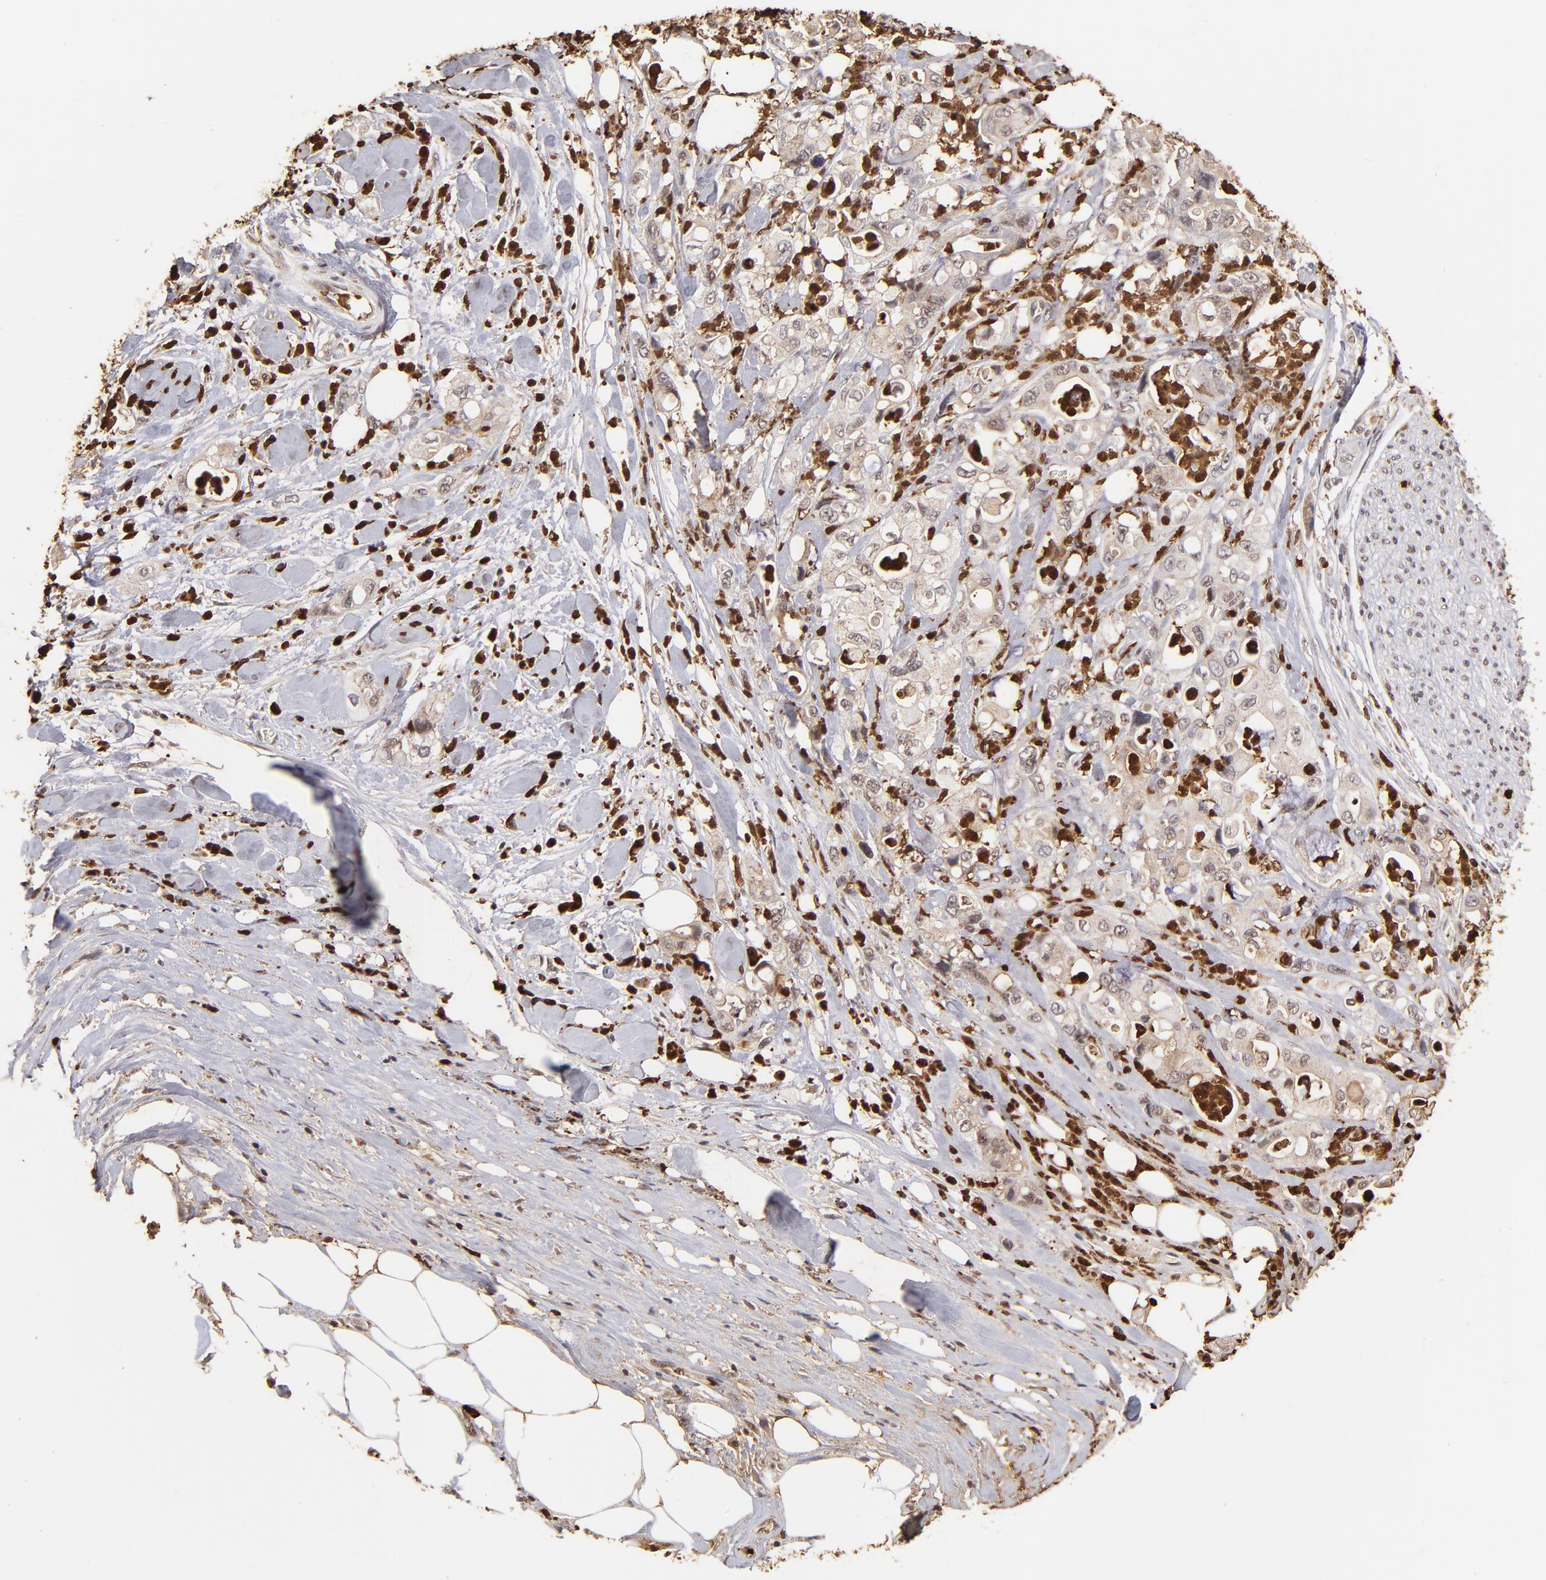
{"staining": {"intensity": "weak", "quantity": ">75%", "location": "cytoplasmic/membranous"}, "tissue": "pancreatic cancer", "cell_type": "Tumor cells", "image_type": "cancer", "snomed": [{"axis": "morphology", "description": "Adenocarcinoma, NOS"}, {"axis": "topography", "description": "Pancreas"}], "caption": "Protein expression analysis of human adenocarcinoma (pancreatic) reveals weak cytoplasmic/membranous staining in approximately >75% of tumor cells. (Stains: DAB in brown, nuclei in blue, Microscopy: brightfield microscopy at high magnification).", "gene": "ZFX", "patient": {"sex": "male", "age": 70}}